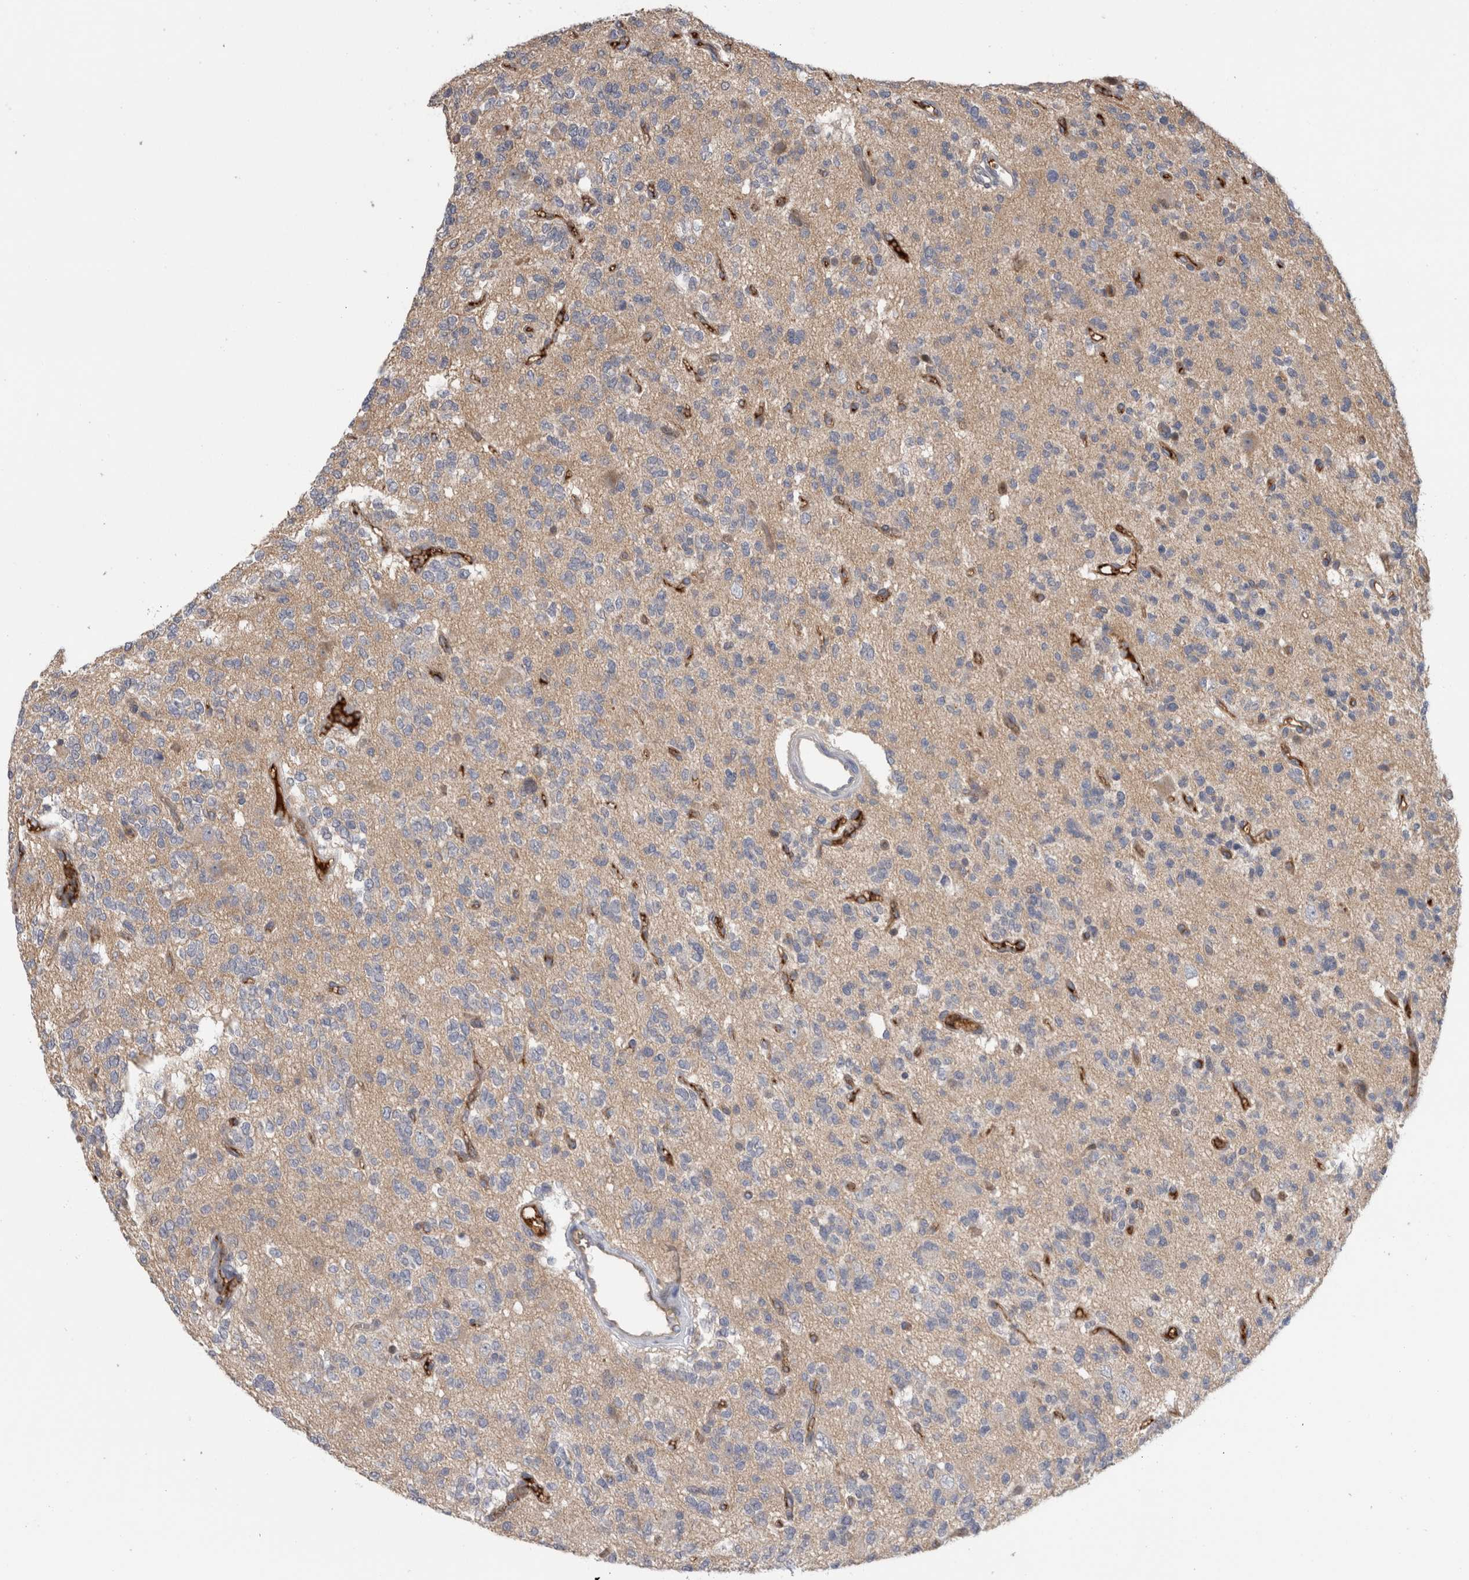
{"staining": {"intensity": "negative", "quantity": "none", "location": "none"}, "tissue": "glioma", "cell_type": "Tumor cells", "image_type": "cancer", "snomed": [{"axis": "morphology", "description": "Glioma, malignant, Low grade"}, {"axis": "topography", "description": "Brain"}], "caption": "Micrograph shows no significant protein staining in tumor cells of glioma.", "gene": "TBCE", "patient": {"sex": "male", "age": 38}}